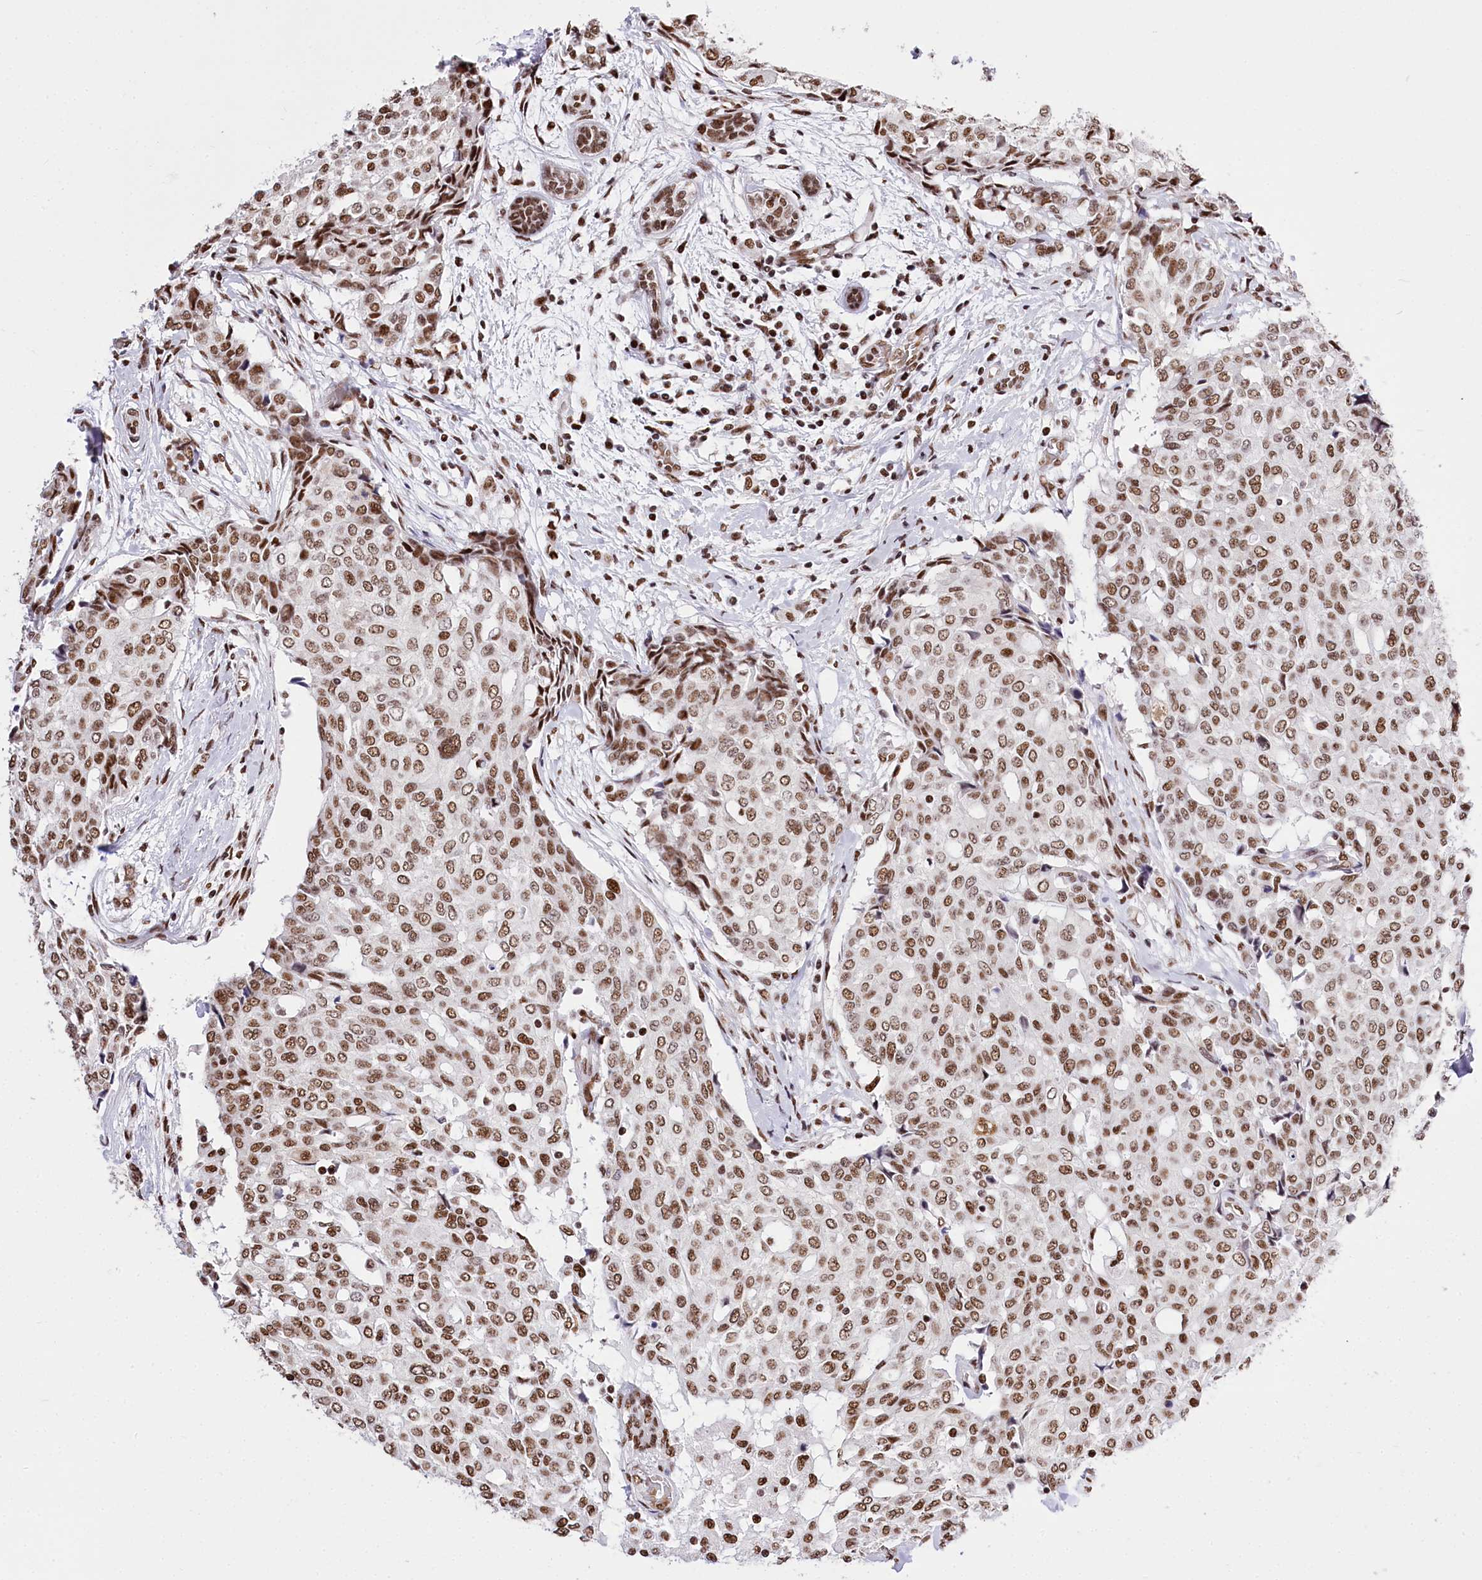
{"staining": {"intensity": "moderate", "quantity": ">75%", "location": "nuclear"}, "tissue": "breast cancer", "cell_type": "Tumor cells", "image_type": "cancer", "snomed": [{"axis": "morphology", "description": "Lobular carcinoma"}, {"axis": "topography", "description": "Breast"}], "caption": "Tumor cells demonstrate moderate nuclear expression in about >75% of cells in breast cancer.", "gene": "POU4F3", "patient": {"sex": "female", "age": 51}}